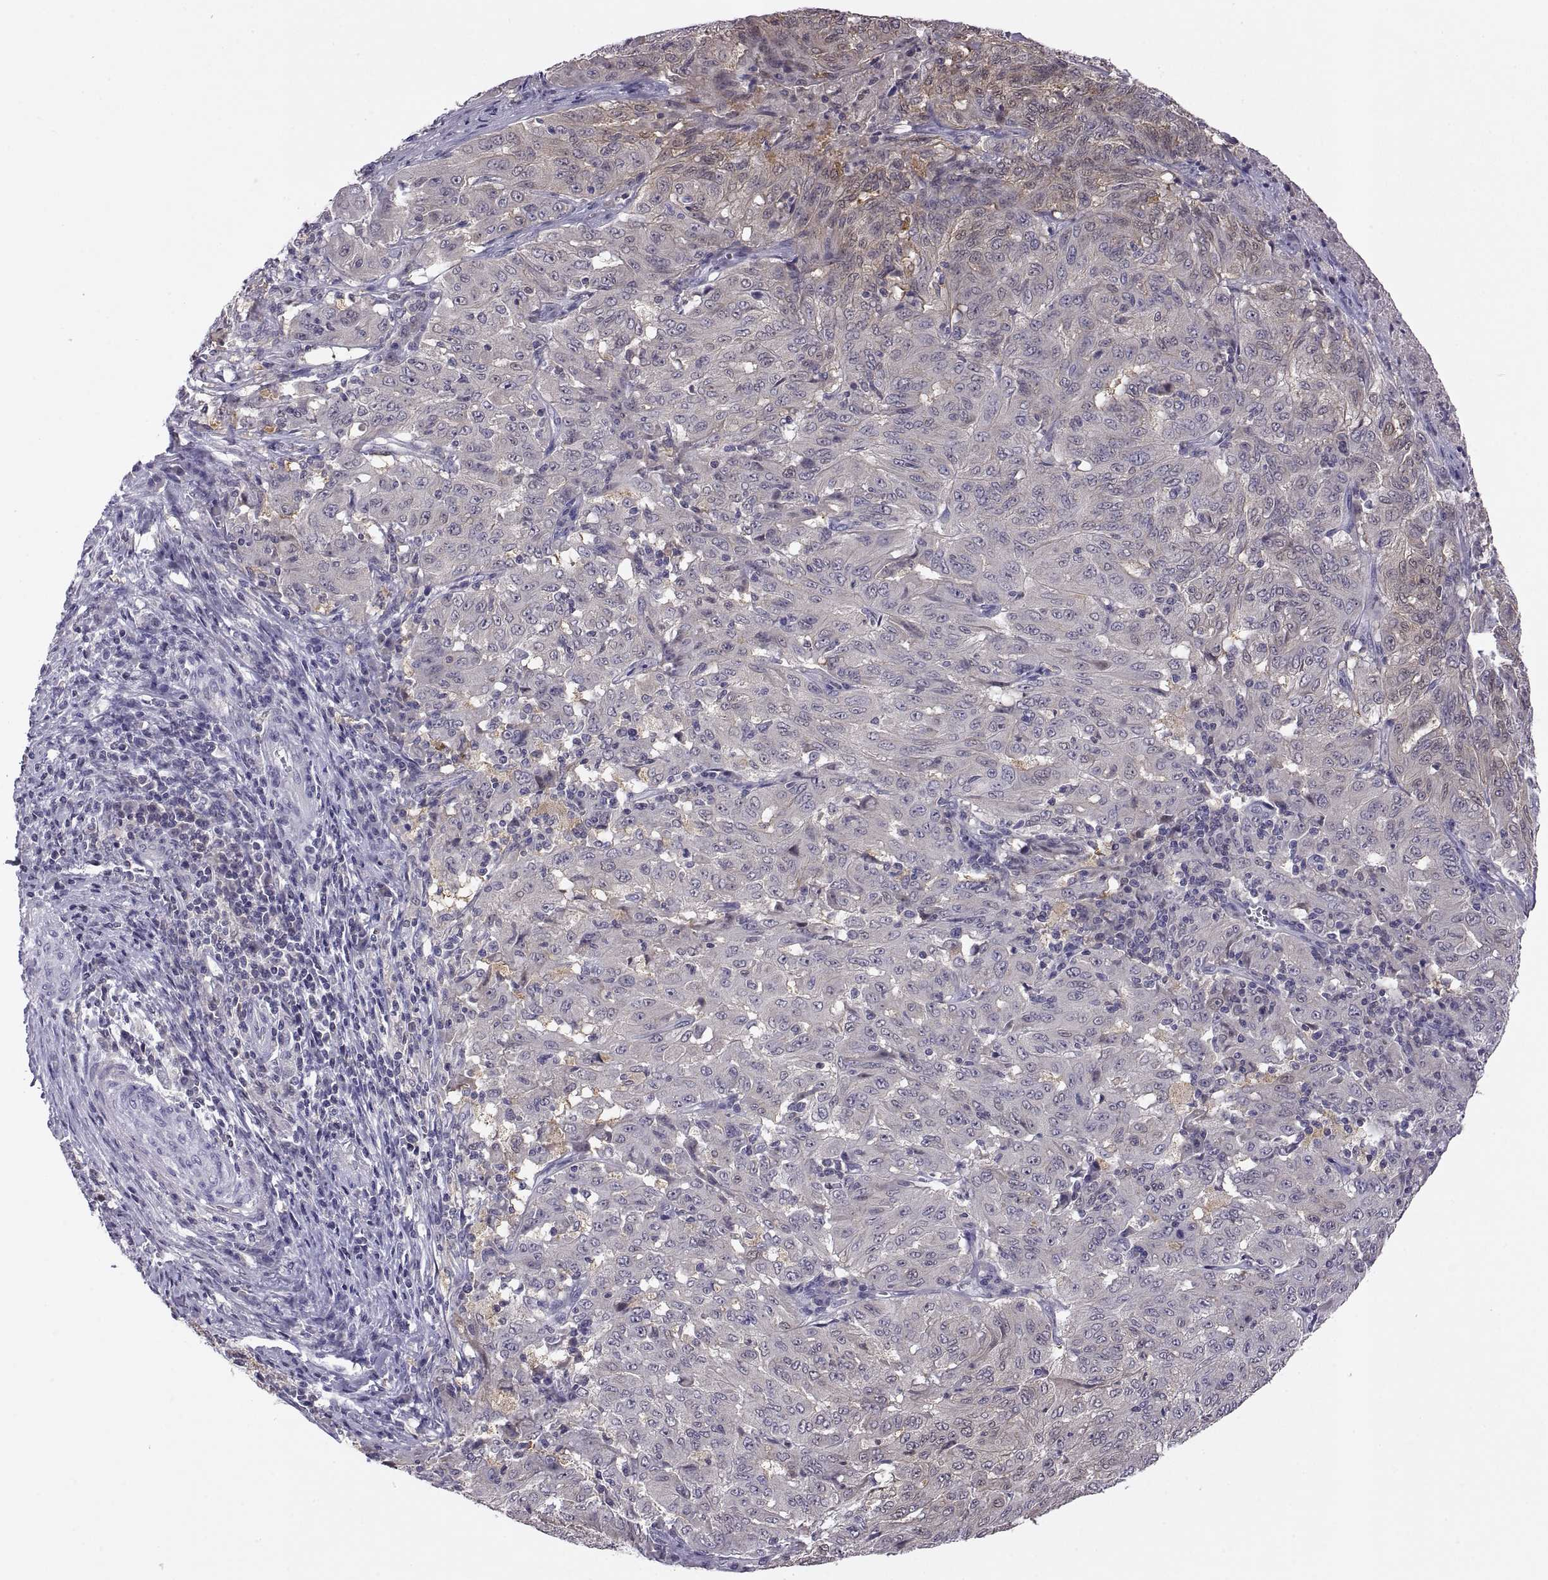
{"staining": {"intensity": "weak", "quantity": "<25%", "location": "cytoplasmic/membranous"}, "tissue": "pancreatic cancer", "cell_type": "Tumor cells", "image_type": "cancer", "snomed": [{"axis": "morphology", "description": "Adenocarcinoma, NOS"}, {"axis": "topography", "description": "Pancreas"}], "caption": "IHC micrograph of neoplastic tissue: human pancreatic cancer stained with DAB (3,3'-diaminobenzidine) shows no significant protein staining in tumor cells. (DAB (3,3'-diaminobenzidine) immunohistochemistry (IHC) with hematoxylin counter stain).", "gene": "FGF9", "patient": {"sex": "male", "age": 63}}